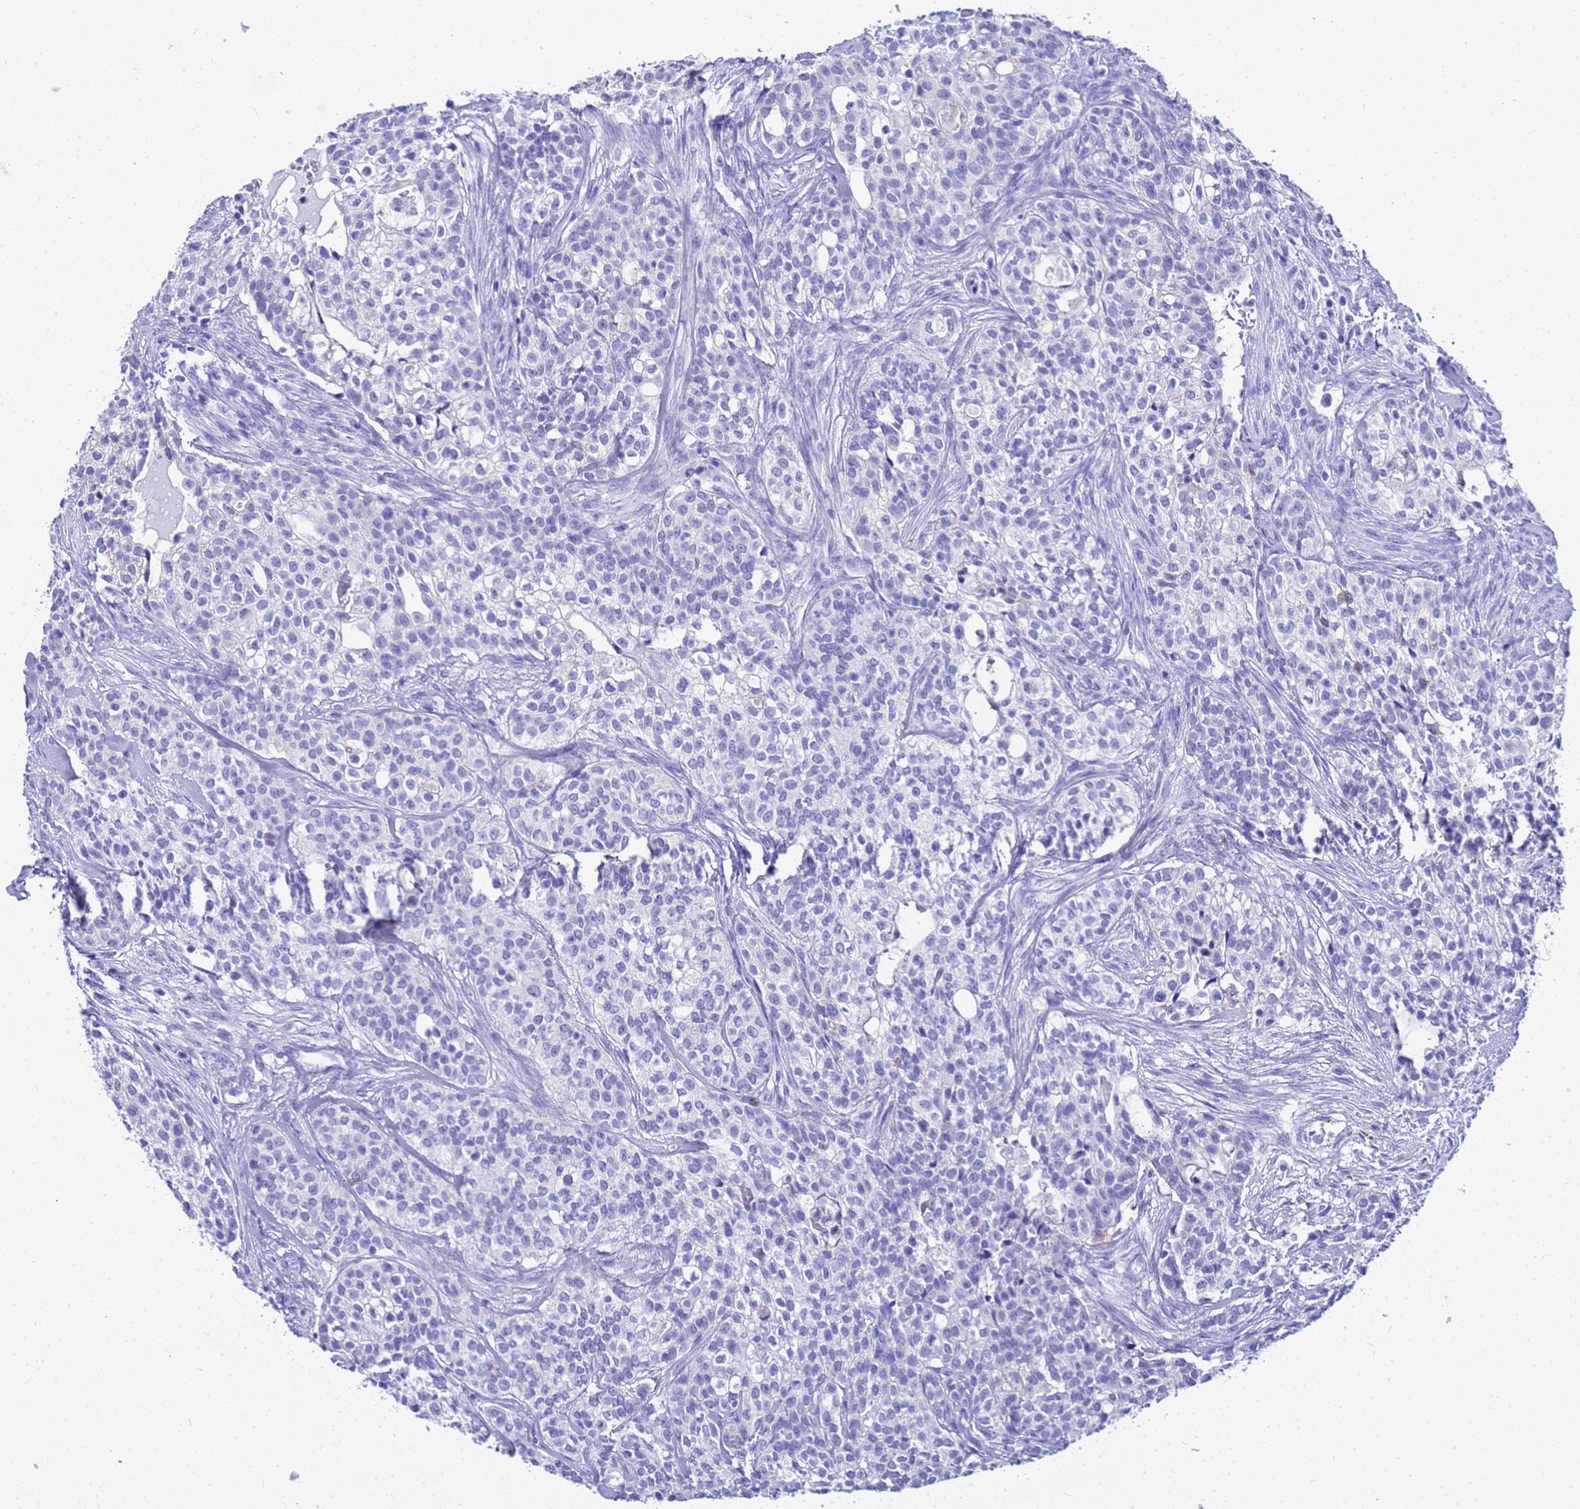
{"staining": {"intensity": "negative", "quantity": "none", "location": "none"}, "tissue": "head and neck cancer", "cell_type": "Tumor cells", "image_type": "cancer", "snomed": [{"axis": "morphology", "description": "Adenocarcinoma, NOS"}, {"axis": "topography", "description": "Head-Neck"}], "caption": "A high-resolution photomicrograph shows IHC staining of adenocarcinoma (head and neck), which demonstrates no significant staining in tumor cells.", "gene": "CKB", "patient": {"sex": "male", "age": 81}}